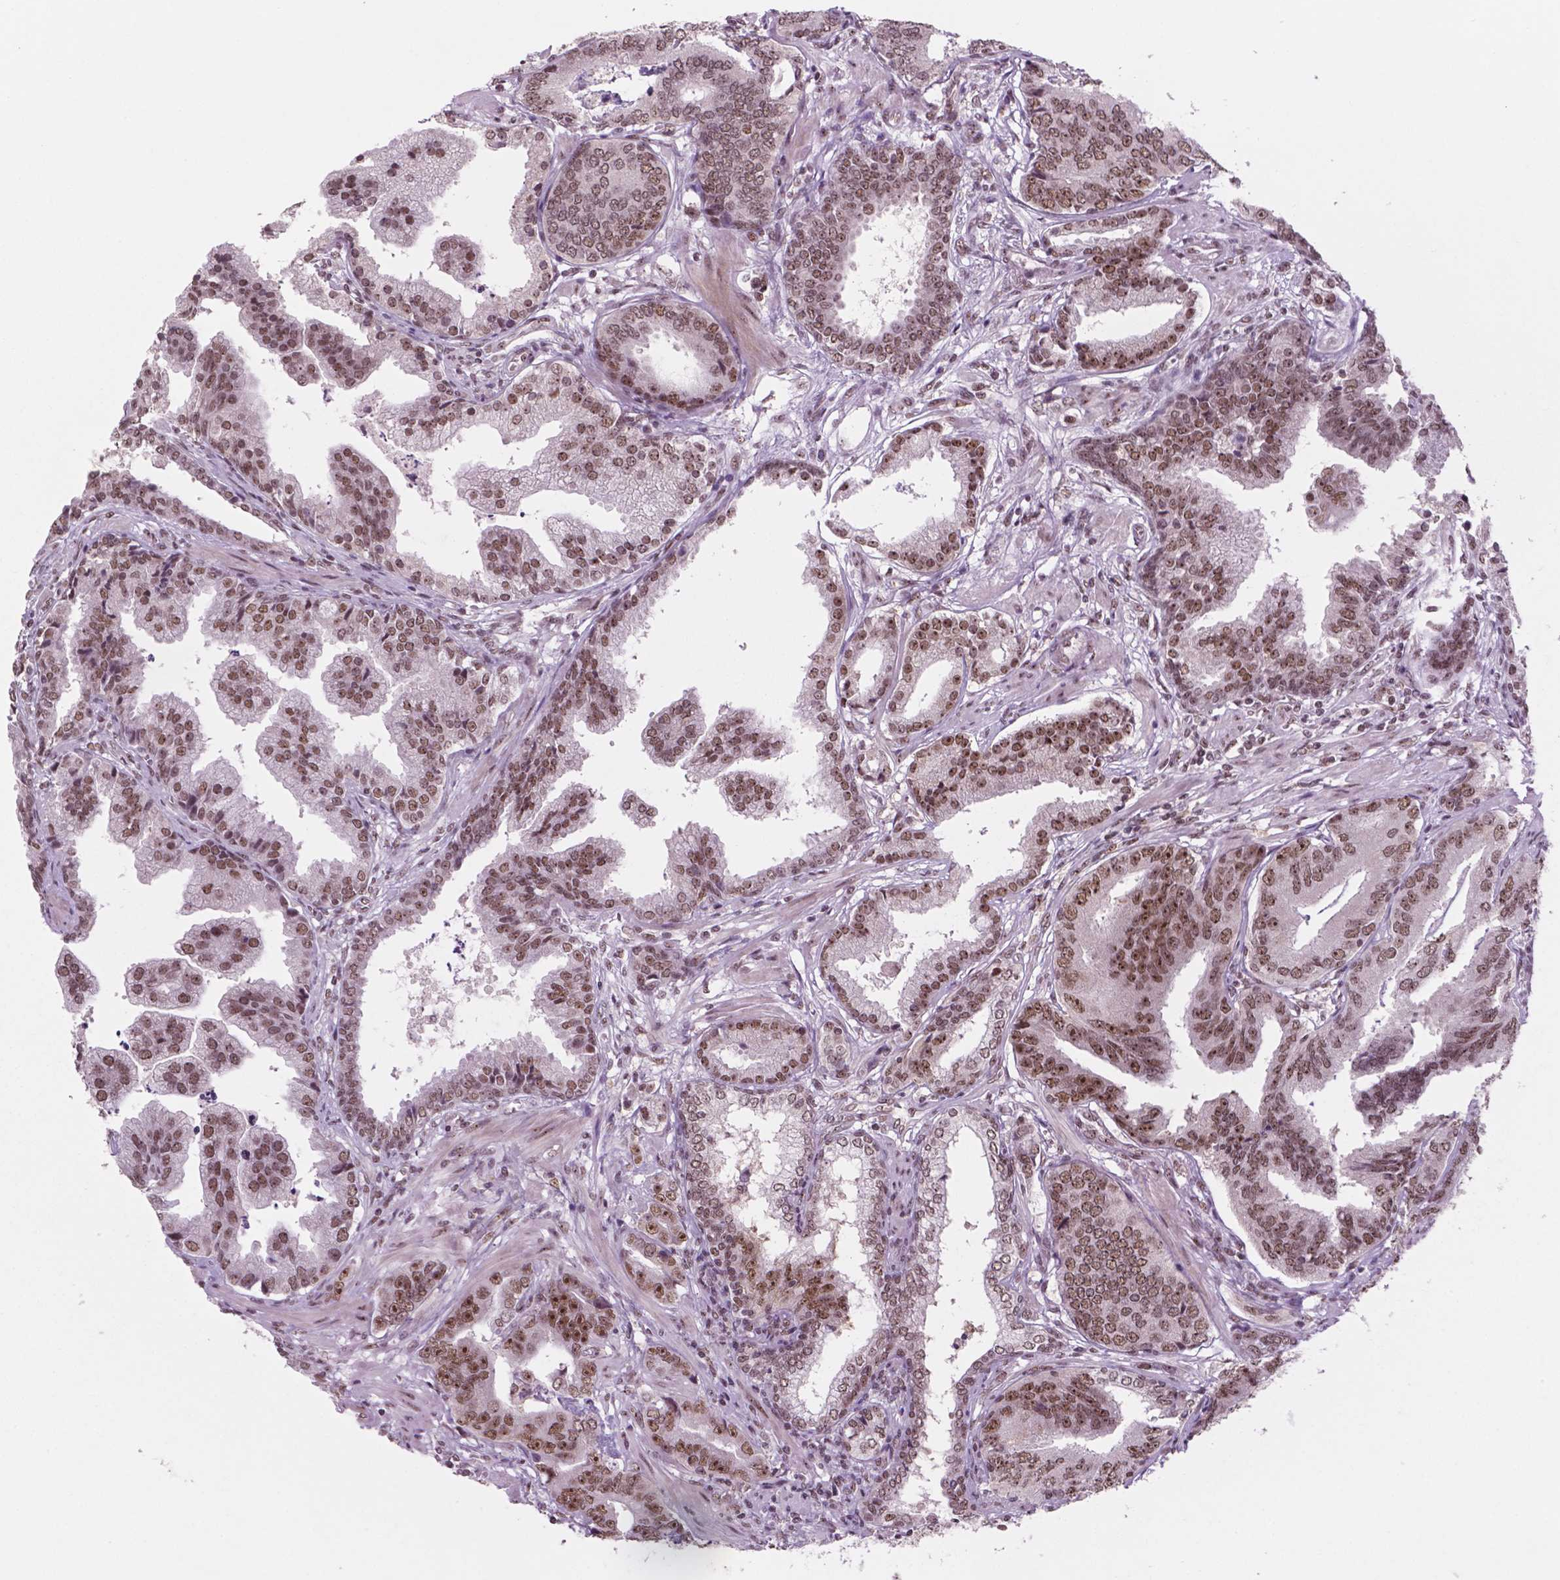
{"staining": {"intensity": "moderate", "quantity": ">75%", "location": "nuclear"}, "tissue": "prostate cancer", "cell_type": "Tumor cells", "image_type": "cancer", "snomed": [{"axis": "morphology", "description": "Adenocarcinoma, NOS"}, {"axis": "topography", "description": "Prostate"}], "caption": "Human prostate adenocarcinoma stained with a protein marker shows moderate staining in tumor cells.", "gene": "POLR2E", "patient": {"sex": "male", "age": 64}}